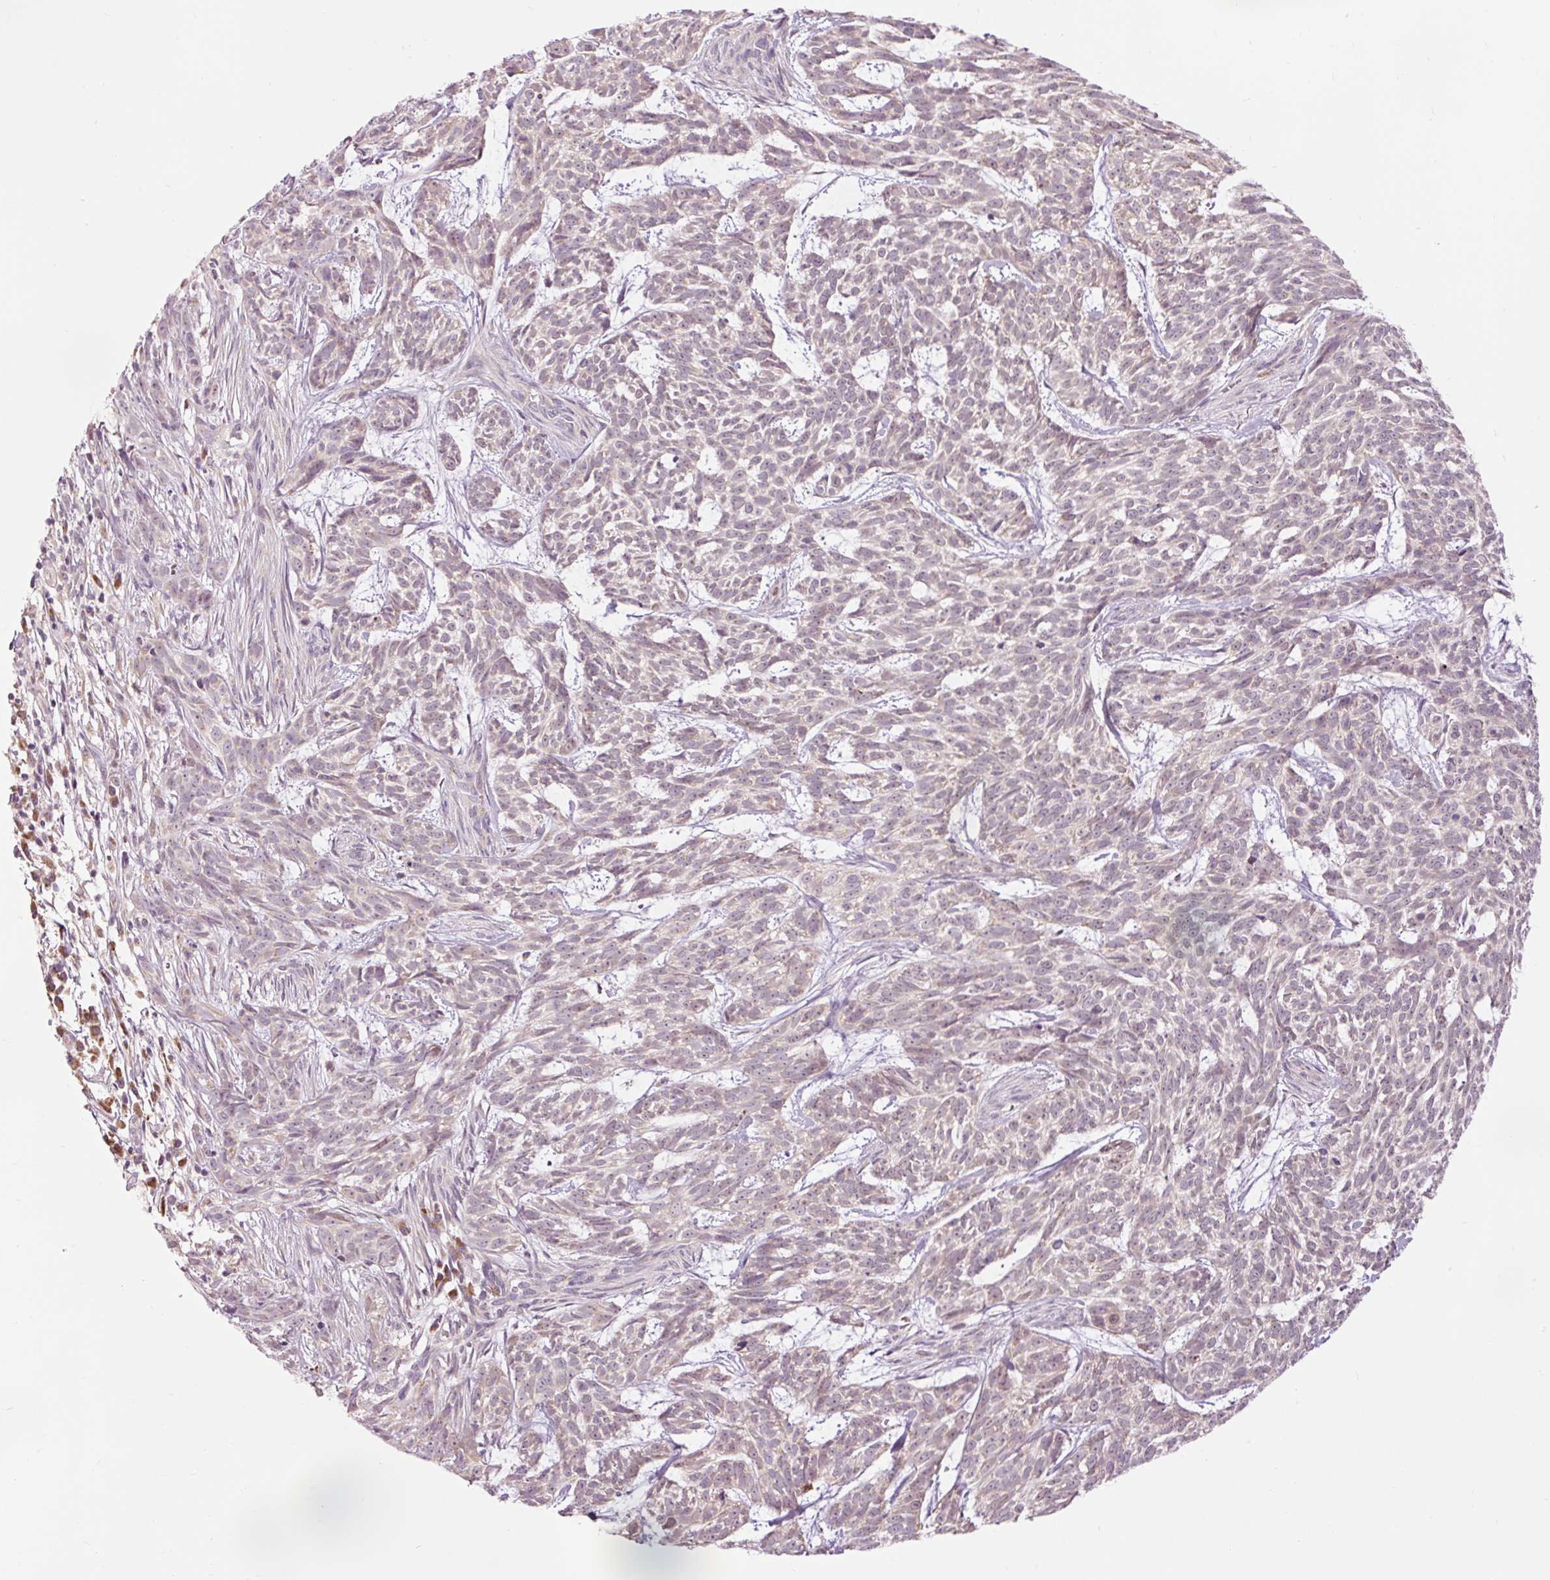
{"staining": {"intensity": "weak", "quantity": "25%-75%", "location": "cytoplasmic/membranous"}, "tissue": "skin cancer", "cell_type": "Tumor cells", "image_type": "cancer", "snomed": [{"axis": "morphology", "description": "Basal cell carcinoma"}, {"axis": "topography", "description": "Skin"}], "caption": "A low amount of weak cytoplasmic/membranous staining is identified in about 25%-75% of tumor cells in skin cancer tissue.", "gene": "PRDX5", "patient": {"sex": "female", "age": 93}}